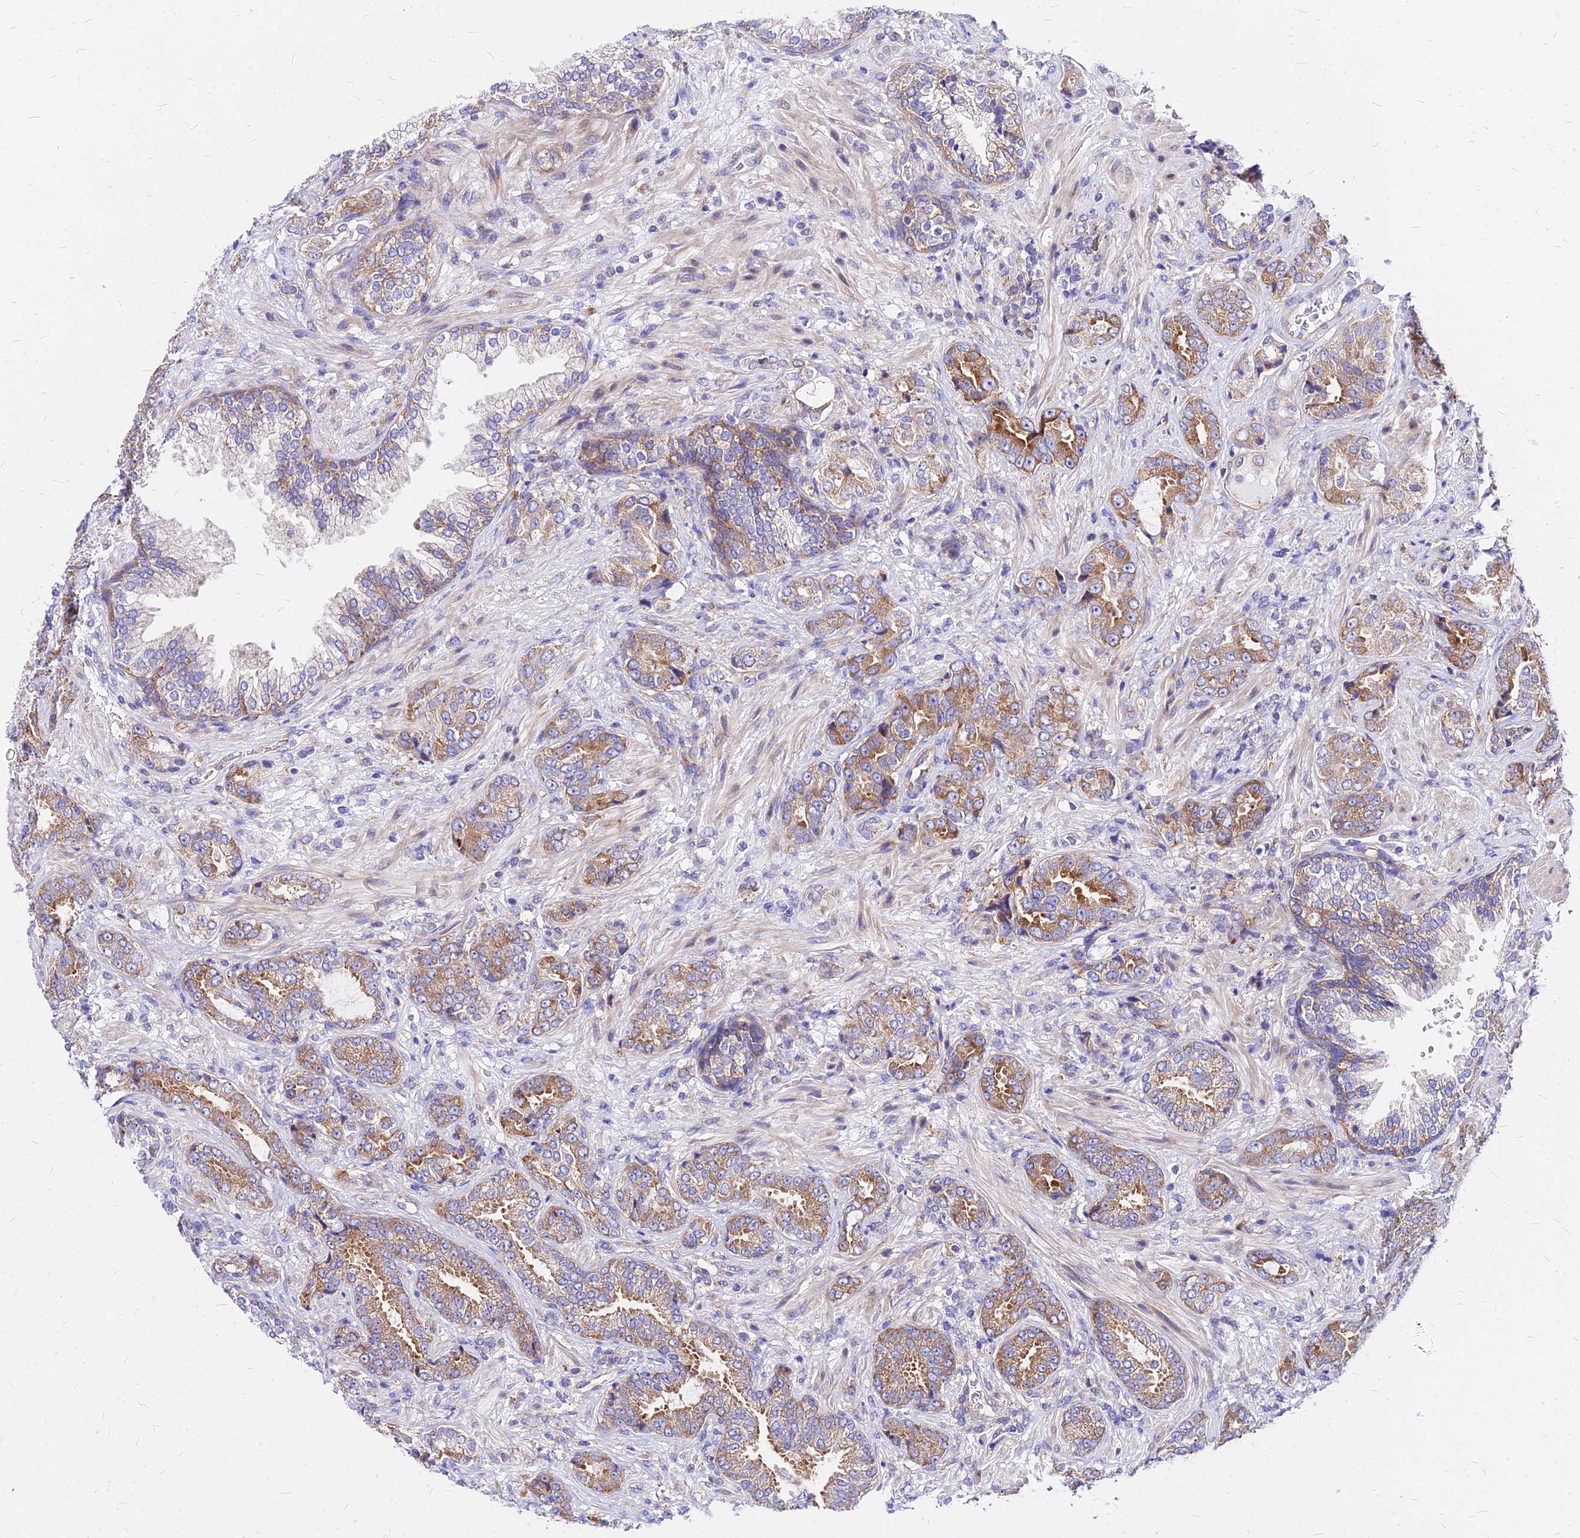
{"staining": {"intensity": "moderate", "quantity": "25%-75%", "location": "cytoplasmic/membranous"}, "tissue": "prostate cancer", "cell_type": "Tumor cells", "image_type": "cancer", "snomed": [{"axis": "morphology", "description": "Adenocarcinoma, High grade"}, {"axis": "topography", "description": "Prostate"}], "caption": "There is medium levels of moderate cytoplasmic/membranous staining in tumor cells of prostate adenocarcinoma (high-grade), as demonstrated by immunohistochemical staining (brown color).", "gene": "RPL19", "patient": {"sex": "male", "age": 71}}